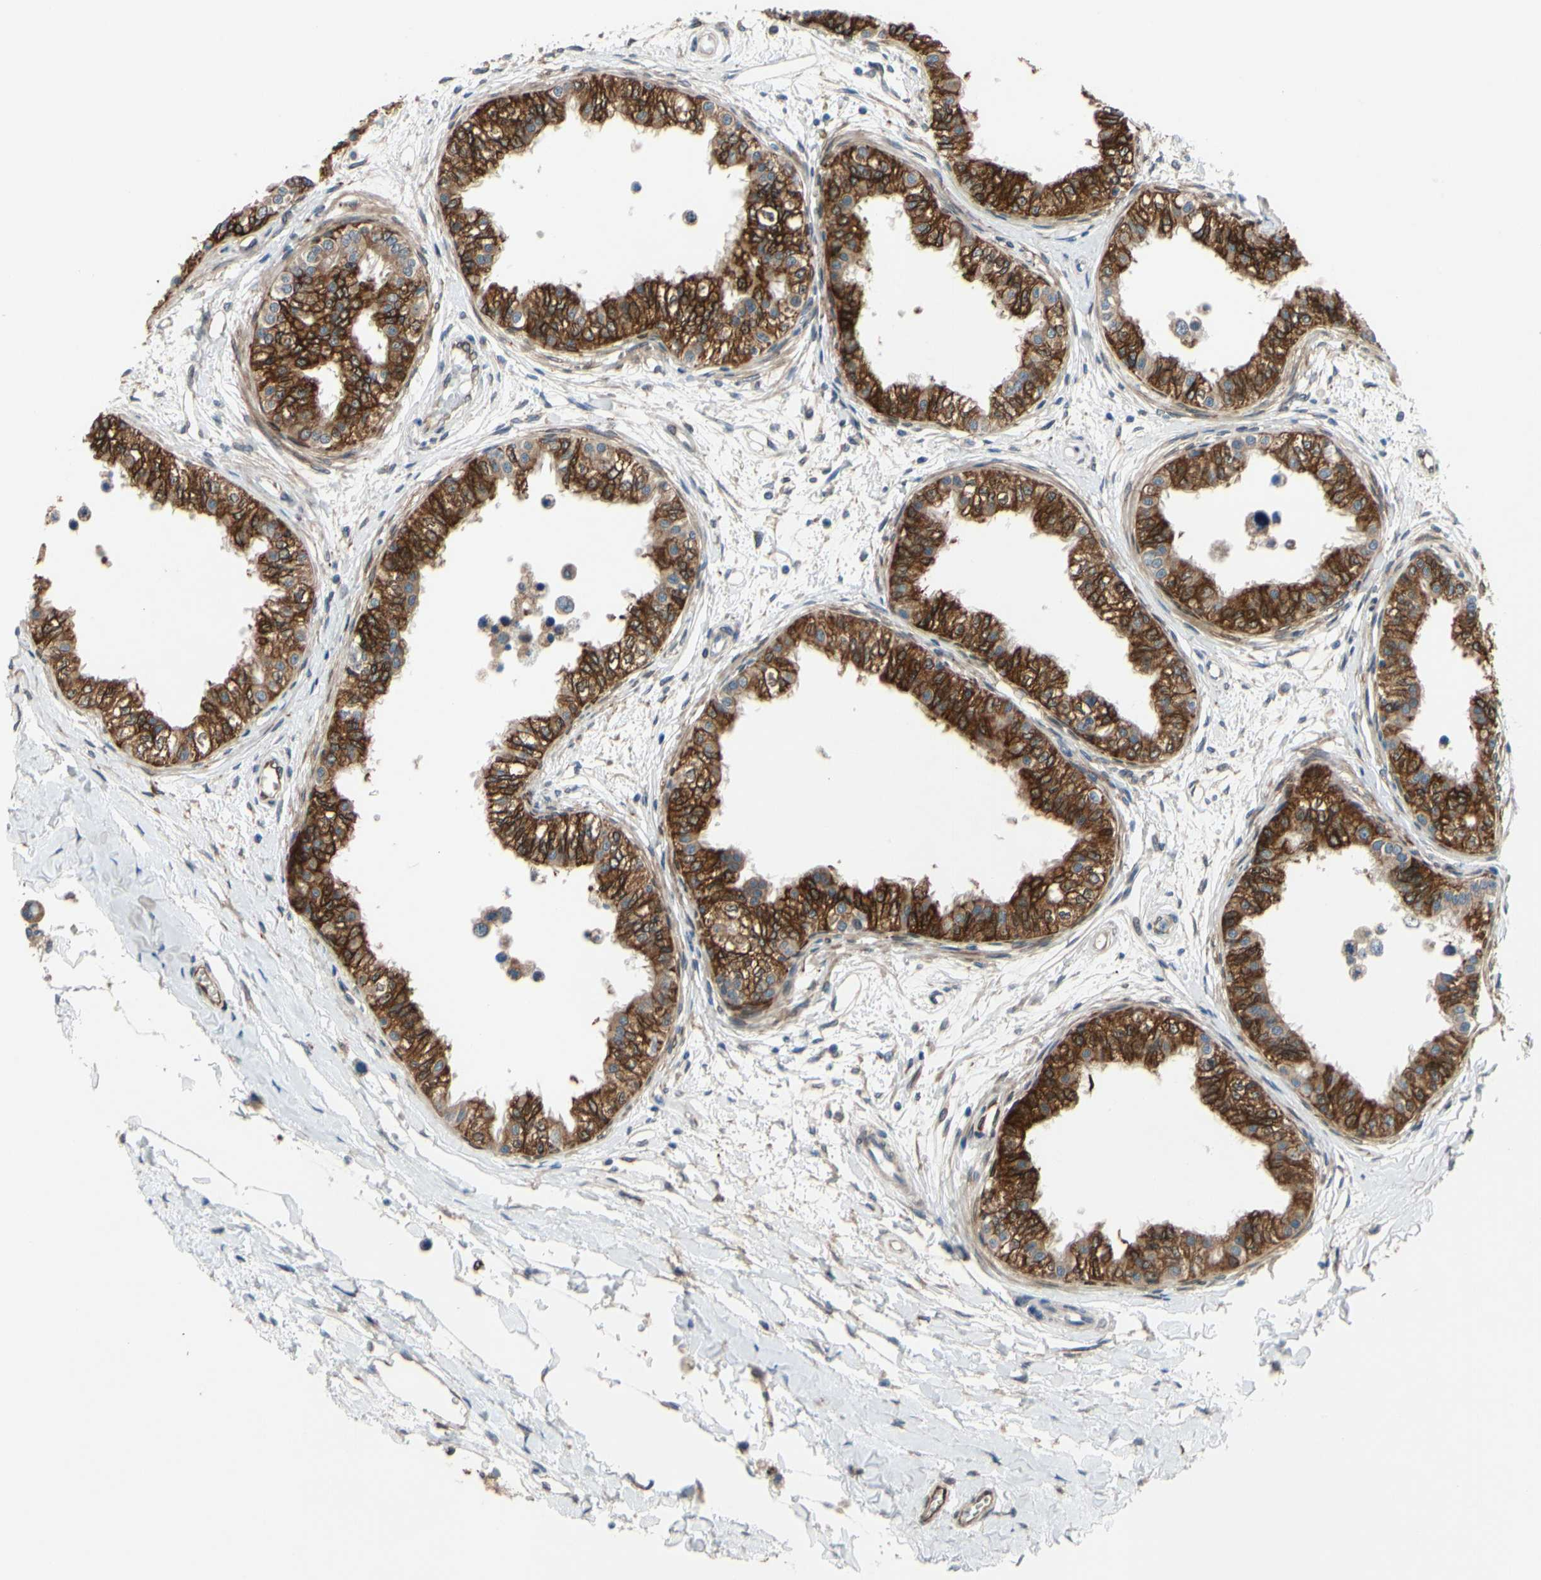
{"staining": {"intensity": "strong", "quantity": ">75%", "location": "cytoplasmic/membranous"}, "tissue": "epididymis", "cell_type": "Glandular cells", "image_type": "normal", "snomed": [{"axis": "morphology", "description": "Normal tissue, NOS"}, {"axis": "morphology", "description": "Adenocarcinoma, metastatic, NOS"}, {"axis": "topography", "description": "Testis"}, {"axis": "topography", "description": "Epididymis"}], "caption": "Immunohistochemical staining of benign epididymis exhibits strong cytoplasmic/membranous protein expression in approximately >75% of glandular cells. The staining is performed using DAB brown chromogen to label protein expression. The nuclei are counter-stained blue using hematoxylin.", "gene": "PRXL2A", "patient": {"sex": "male", "age": 26}}